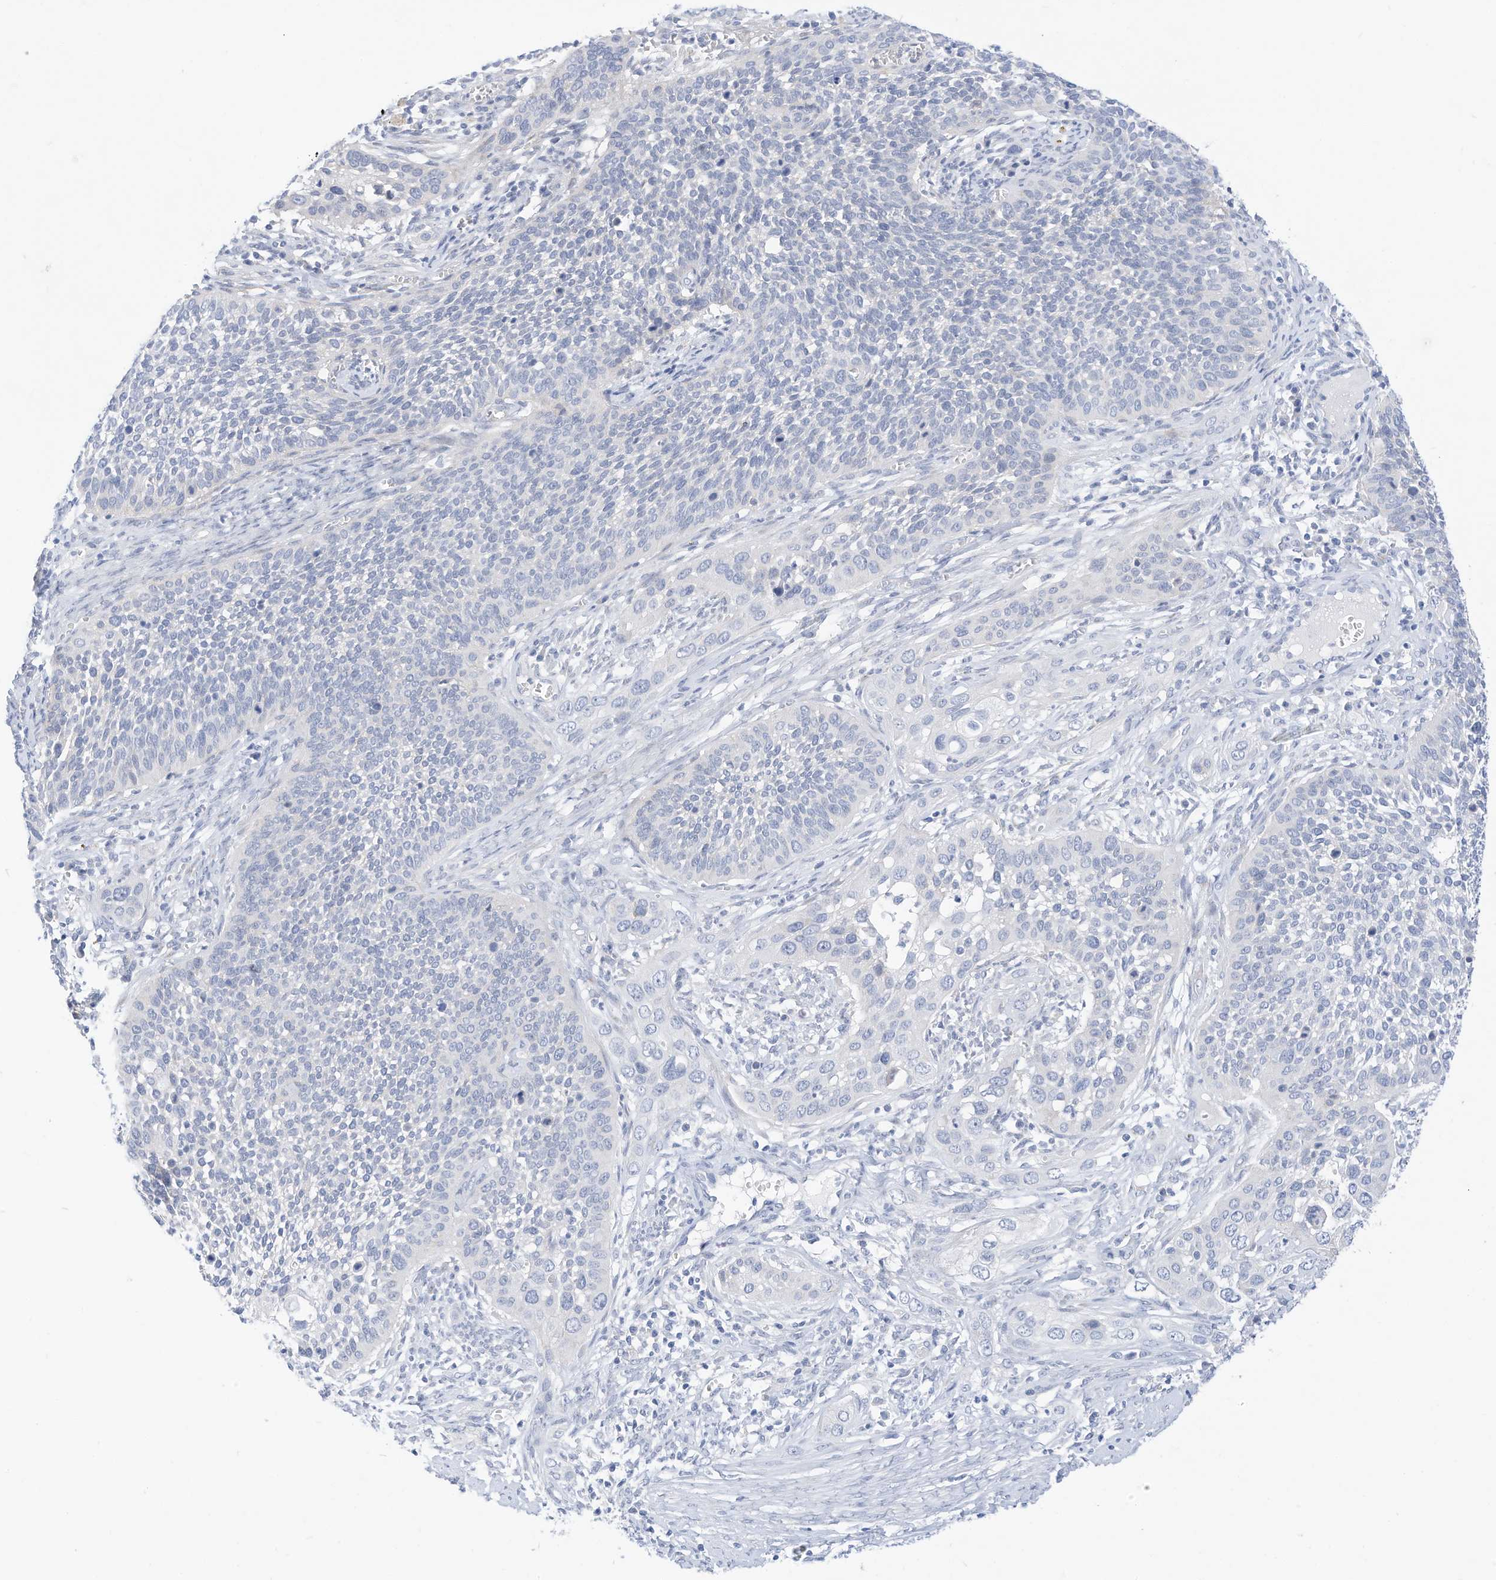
{"staining": {"intensity": "negative", "quantity": "none", "location": "none"}, "tissue": "cervical cancer", "cell_type": "Tumor cells", "image_type": "cancer", "snomed": [{"axis": "morphology", "description": "Squamous cell carcinoma, NOS"}, {"axis": "topography", "description": "Cervix"}], "caption": "IHC of human cervical squamous cell carcinoma displays no expression in tumor cells.", "gene": "SPOCD1", "patient": {"sex": "female", "age": 34}}